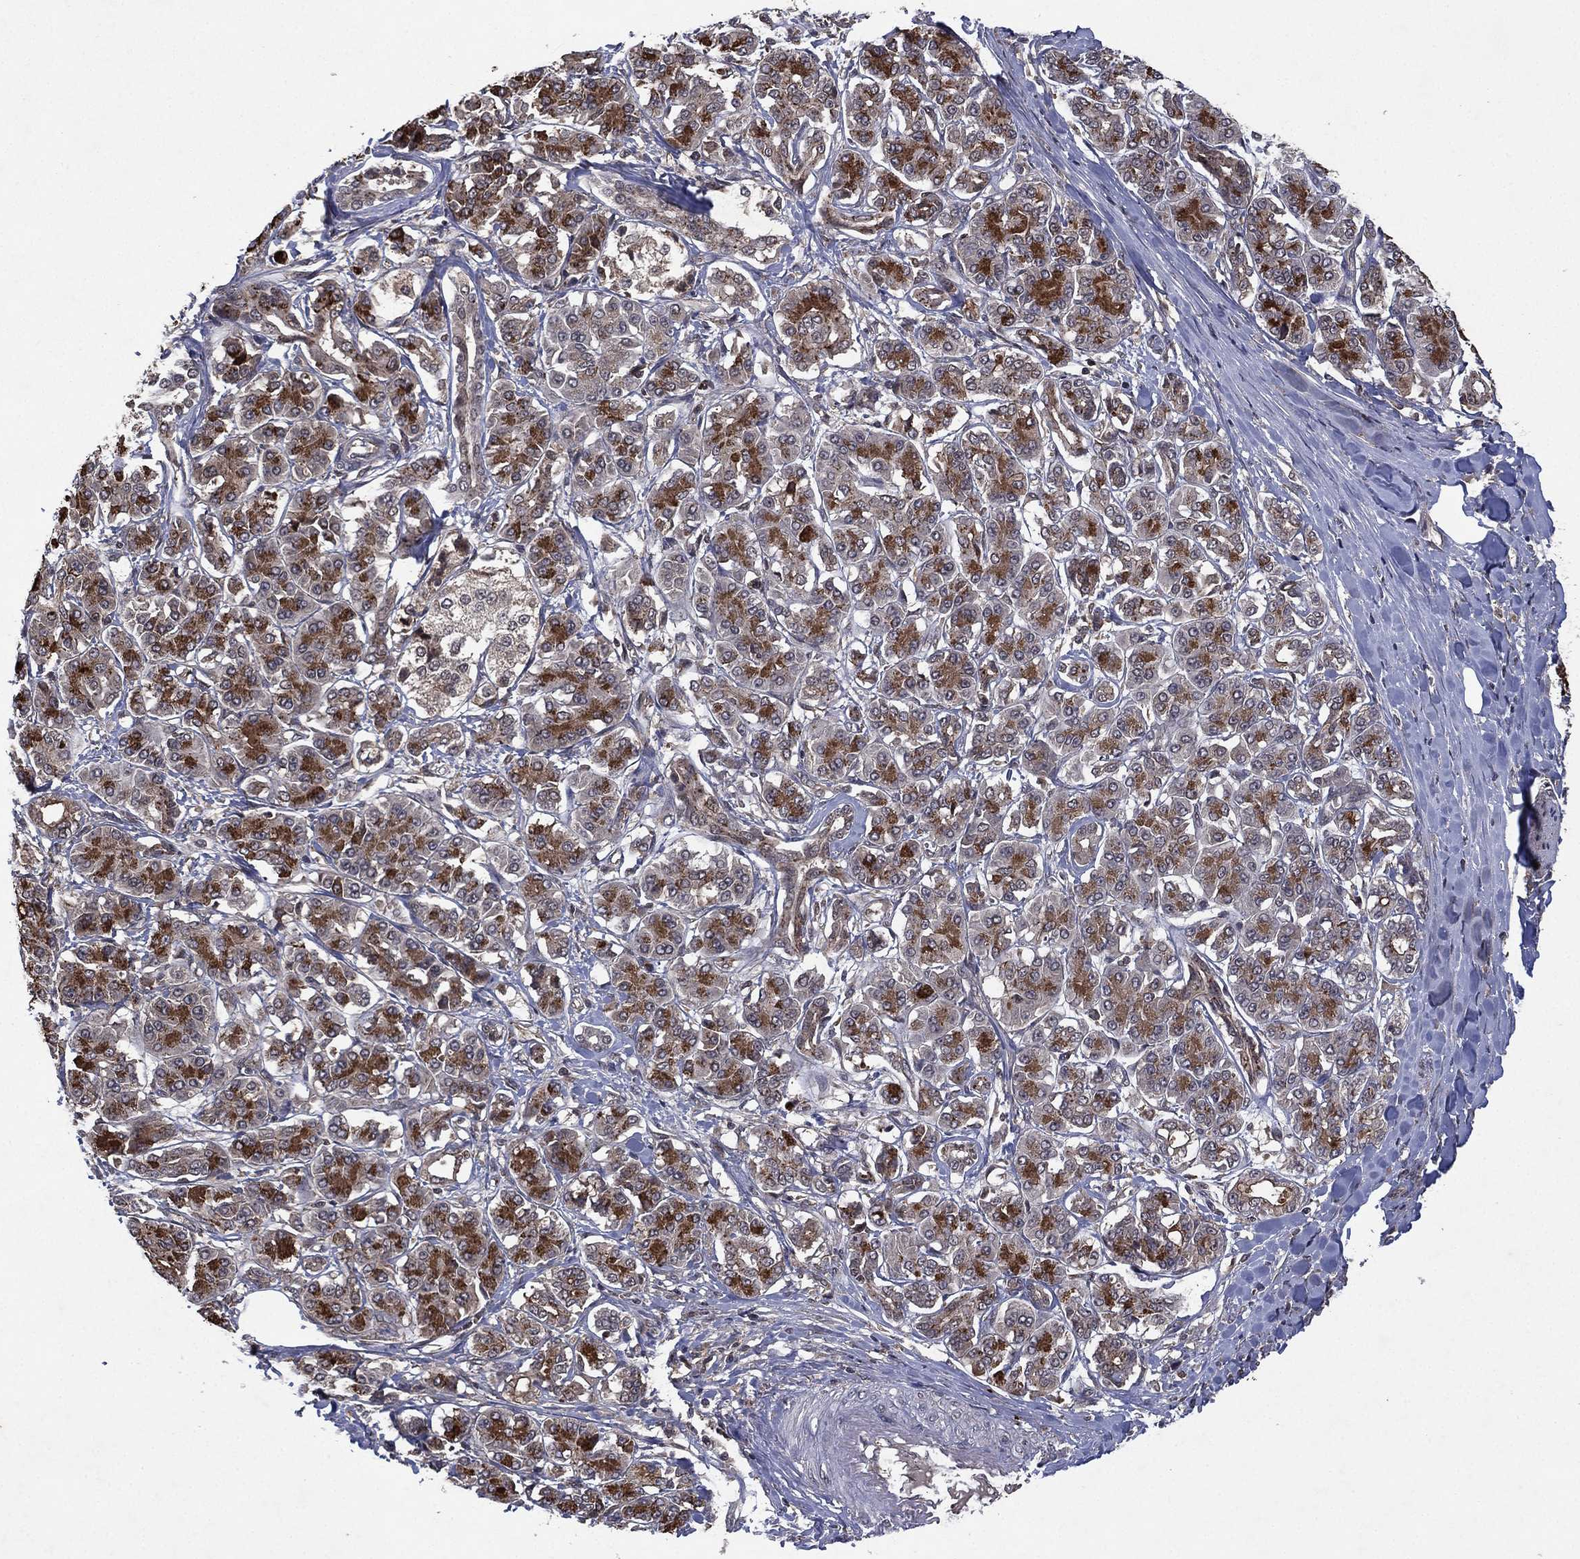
{"staining": {"intensity": "moderate", "quantity": "25%-75%", "location": "cytoplasmic/membranous"}, "tissue": "pancreatic cancer", "cell_type": "Tumor cells", "image_type": "cancer", "snomed": [{"axis": "morphology", "description": "Adenocarcinoma, NOS"}, {"axis": "topography", "description": "Pancreas"}], "caption": "Brown immunohistochemical staining in adenocarcinoma (pancreatic) reveals moderate cytoplasmic/membranous staining in approximately 25%-75% of tumor cells.", "gene": "ATG4B", "patient": {"sex": "female", "age": 56}}